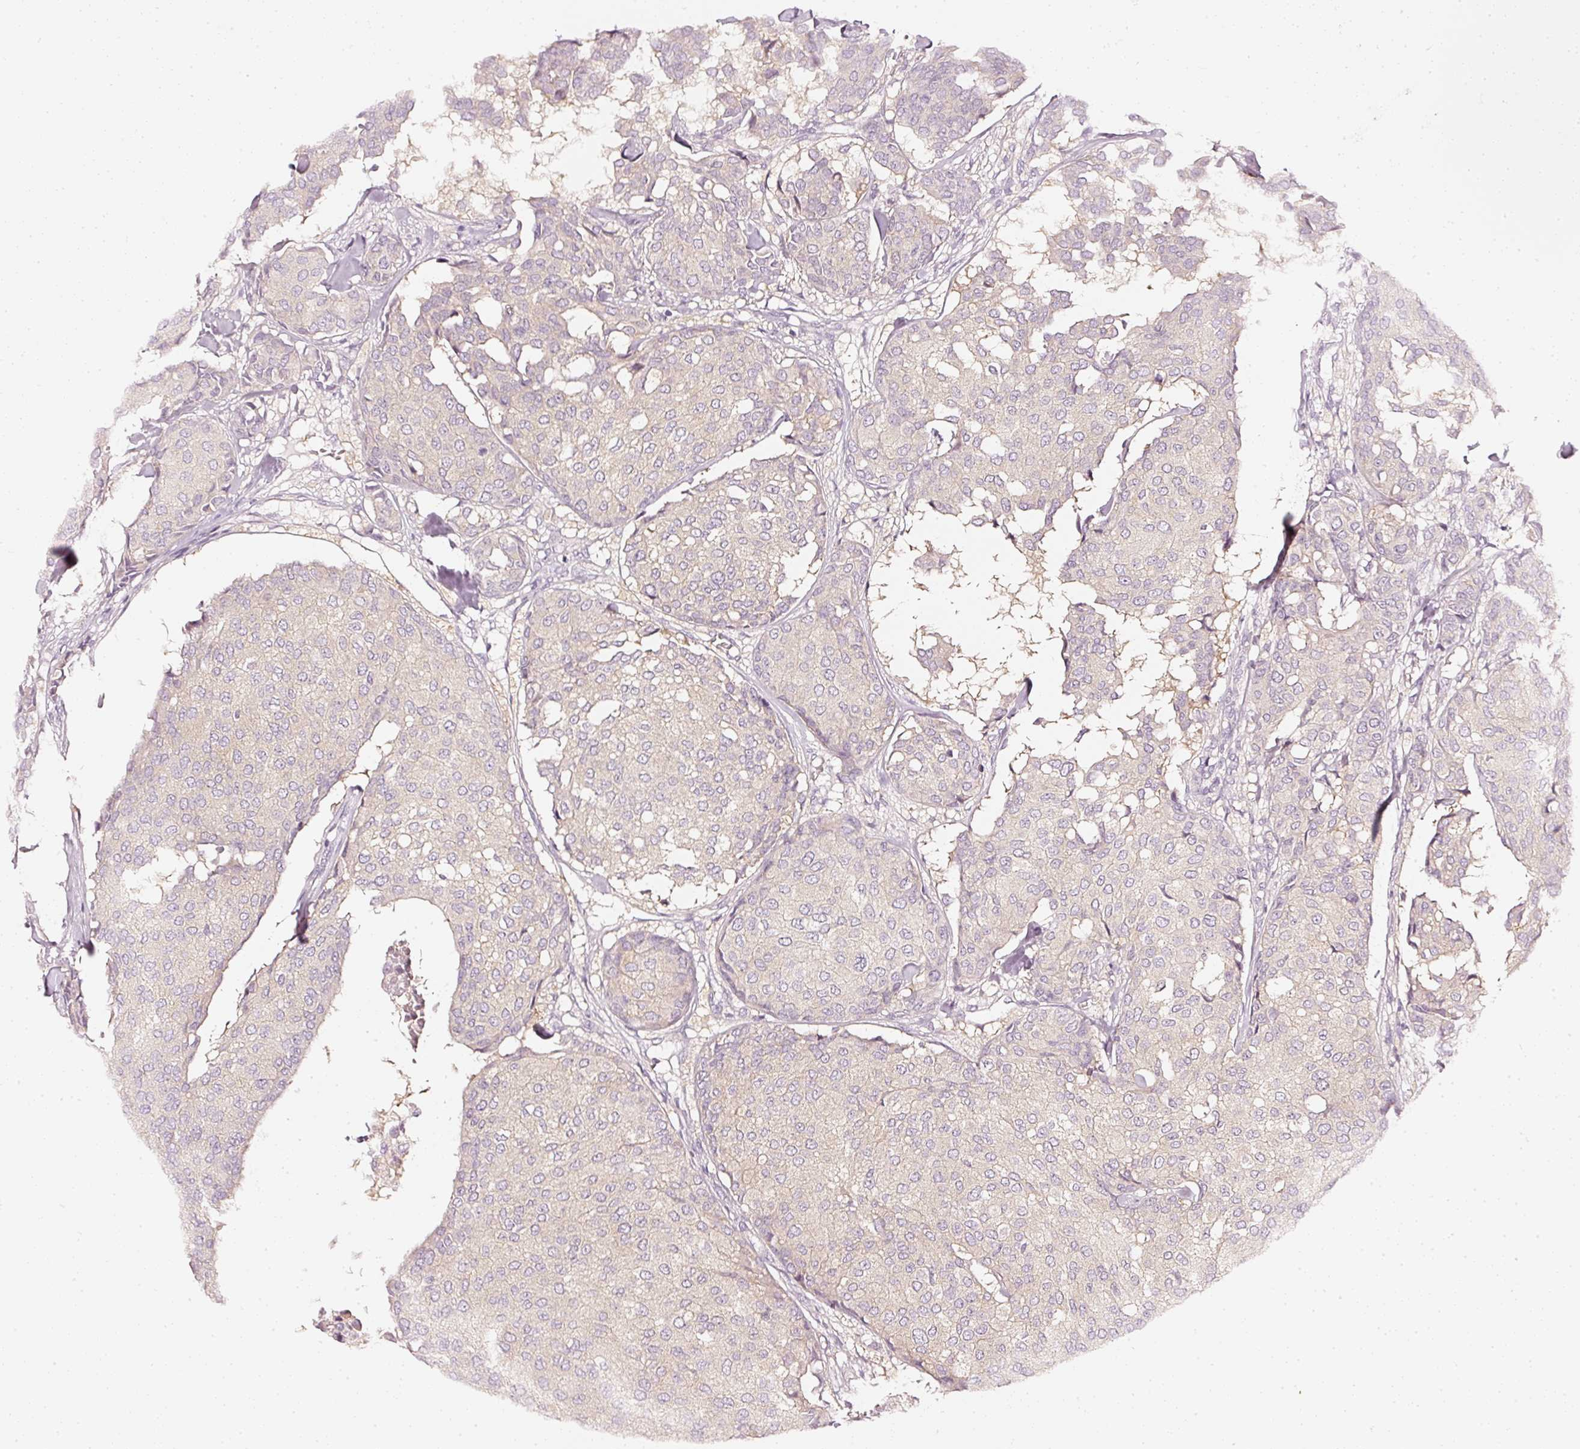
{"staining": {"intensity": "negative", "quantity": "none", "location": "none"}, "tissue": "breast cancer", "cell_type": "Tumor cells", "image_type": "cancer", "snomed": [{"axis": "morphology", "description": "Duct carcinoma"}, {"axis": "topography", "description": "Breast"}], "caption": "A micrograph of human breast invasive ductal carcinoma is negative for staining in tumor cells. (IHC, brightfield microscopy, high magnification).", "gene": "CNP", "patient": {"sex": "female", "age": 75}}